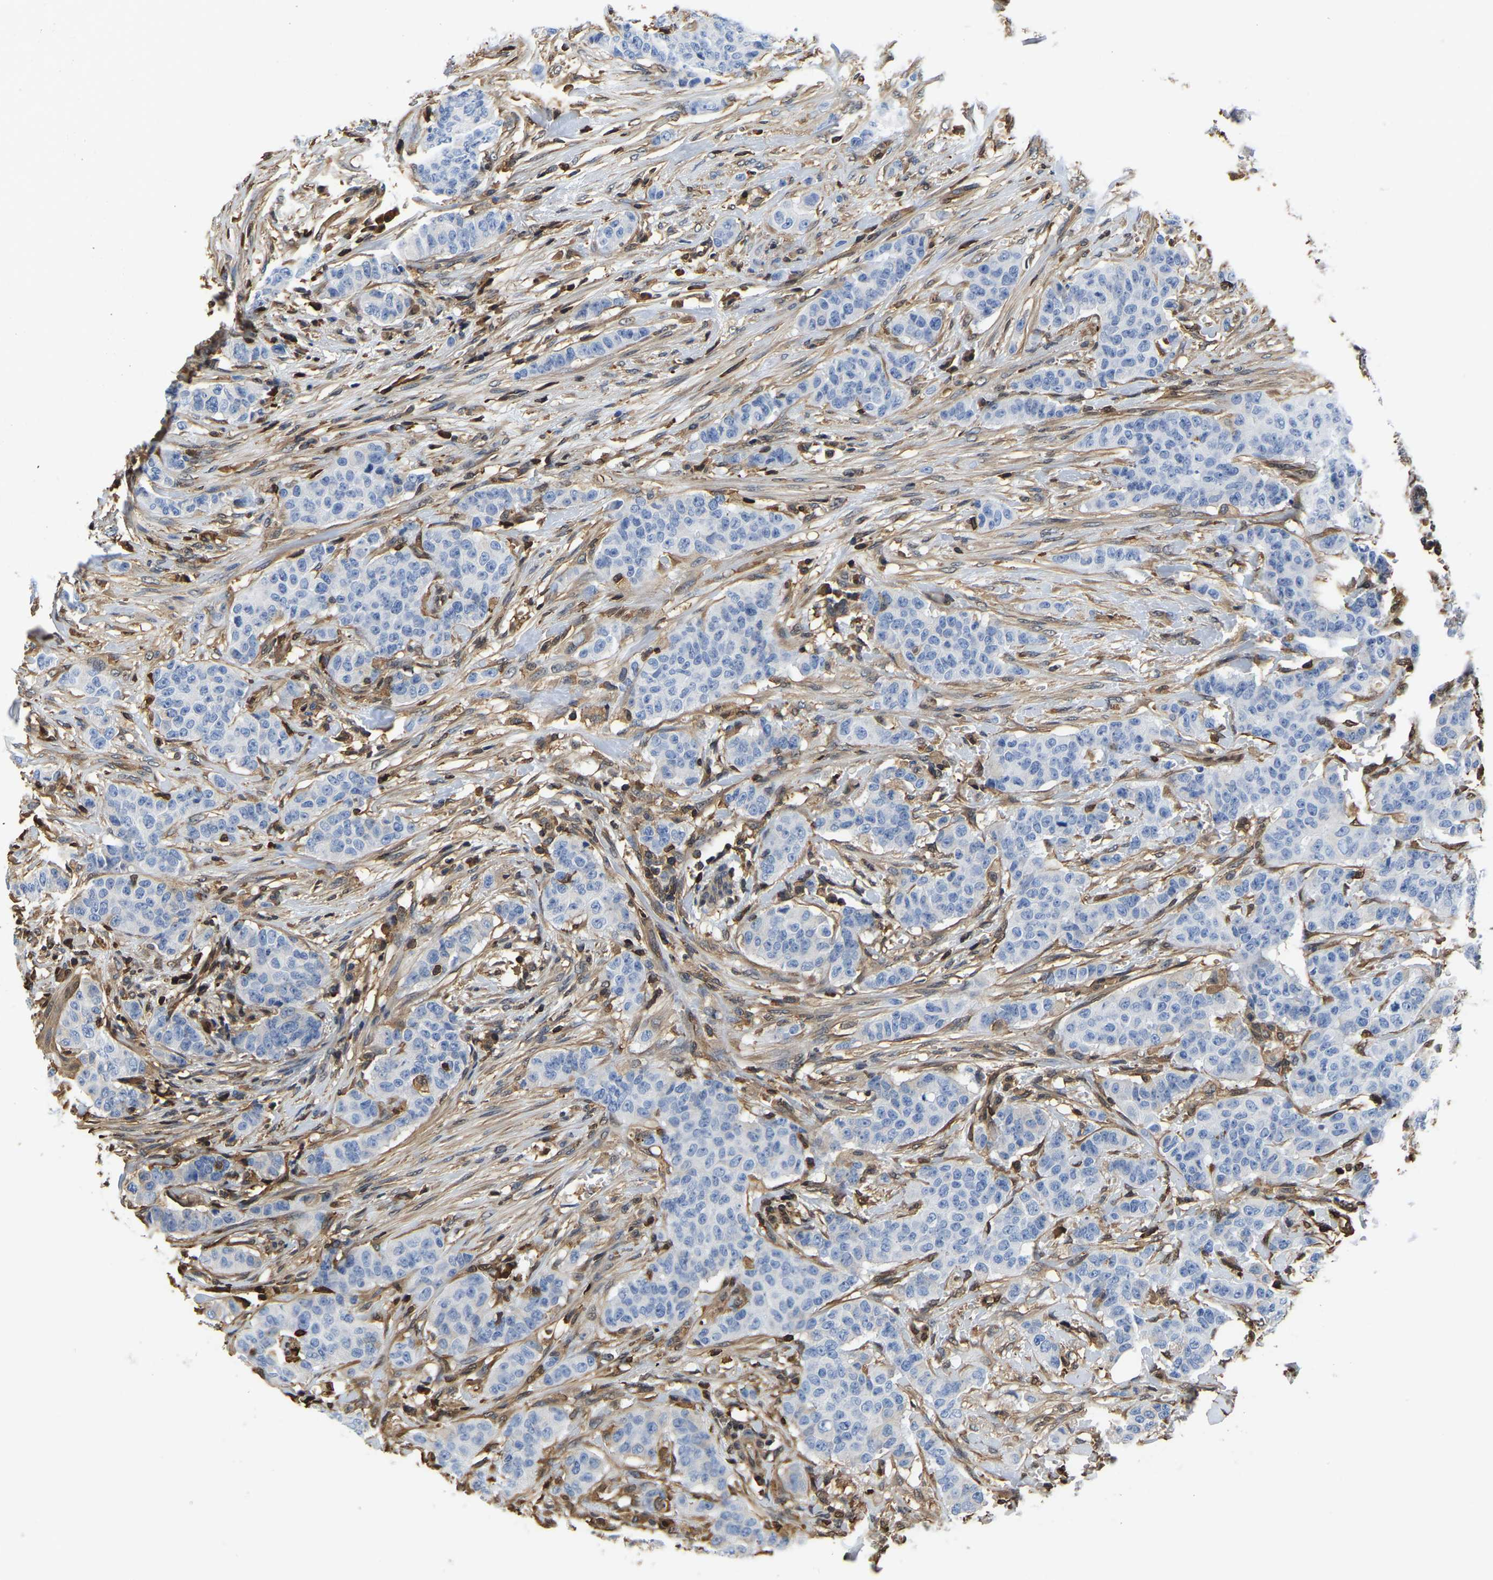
{"staining": {"intensity": "negative", "quantity": "none", "location": "none"}, "tissue": "breast cancer", "cell_type": "Tumor cells", "image_type": "cancer", "snomed": [{"axis": "morphology", "description": "Normal tissue, NOS"}, {"axis": "morphology", "description": "Duct carcinoma"}, {"axis": "topography", "description": "Breast"}], "caption": "The photomicrograph displays no significant positivity in tumor cells of breast cancer.", "gene": "LDHB", "patient": {"sex": "female", "age": 40}}